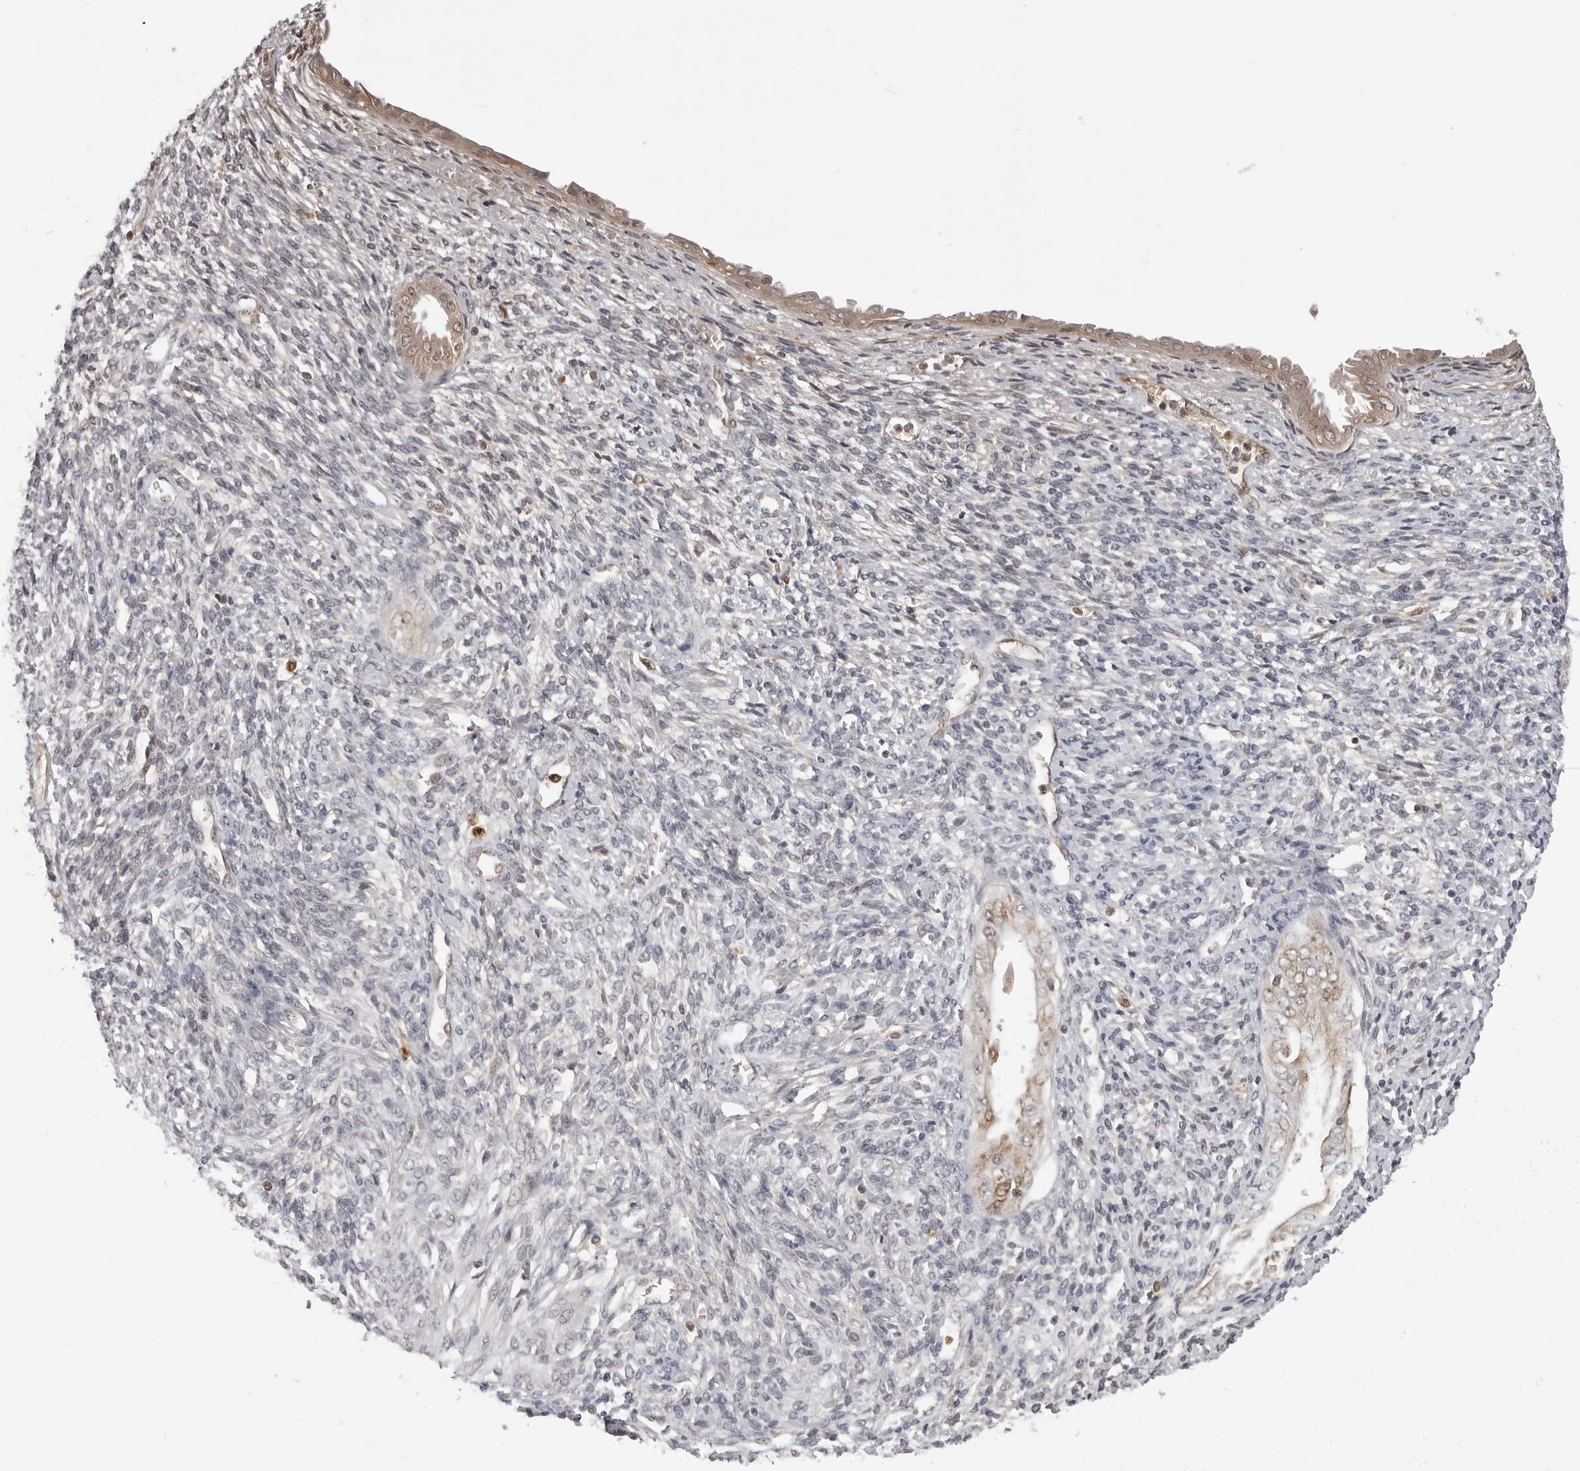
{"staining": {"intensity": "negative", "quantity": "none", "location": "none"}, "tissue": "endometrium", "cell_type": "Cells in endometrial stroma", "image_type": "normal", "snomed": [{"axis": "morphology", "description": "Normal tissue, NOS"}, {"axis": "topography", "description": "Endometrium"}], "caption": "The image reveals no staining of cells in endometrial stroma in unremarkable endometrium. The staining was performed using DAB to visualize the protein expression in brown, while the nuclei were stained in blue with hematoxylin (Magnification: 20x).", "gene": "PHF3", "patient": {"sex": "female", "age": 66}}